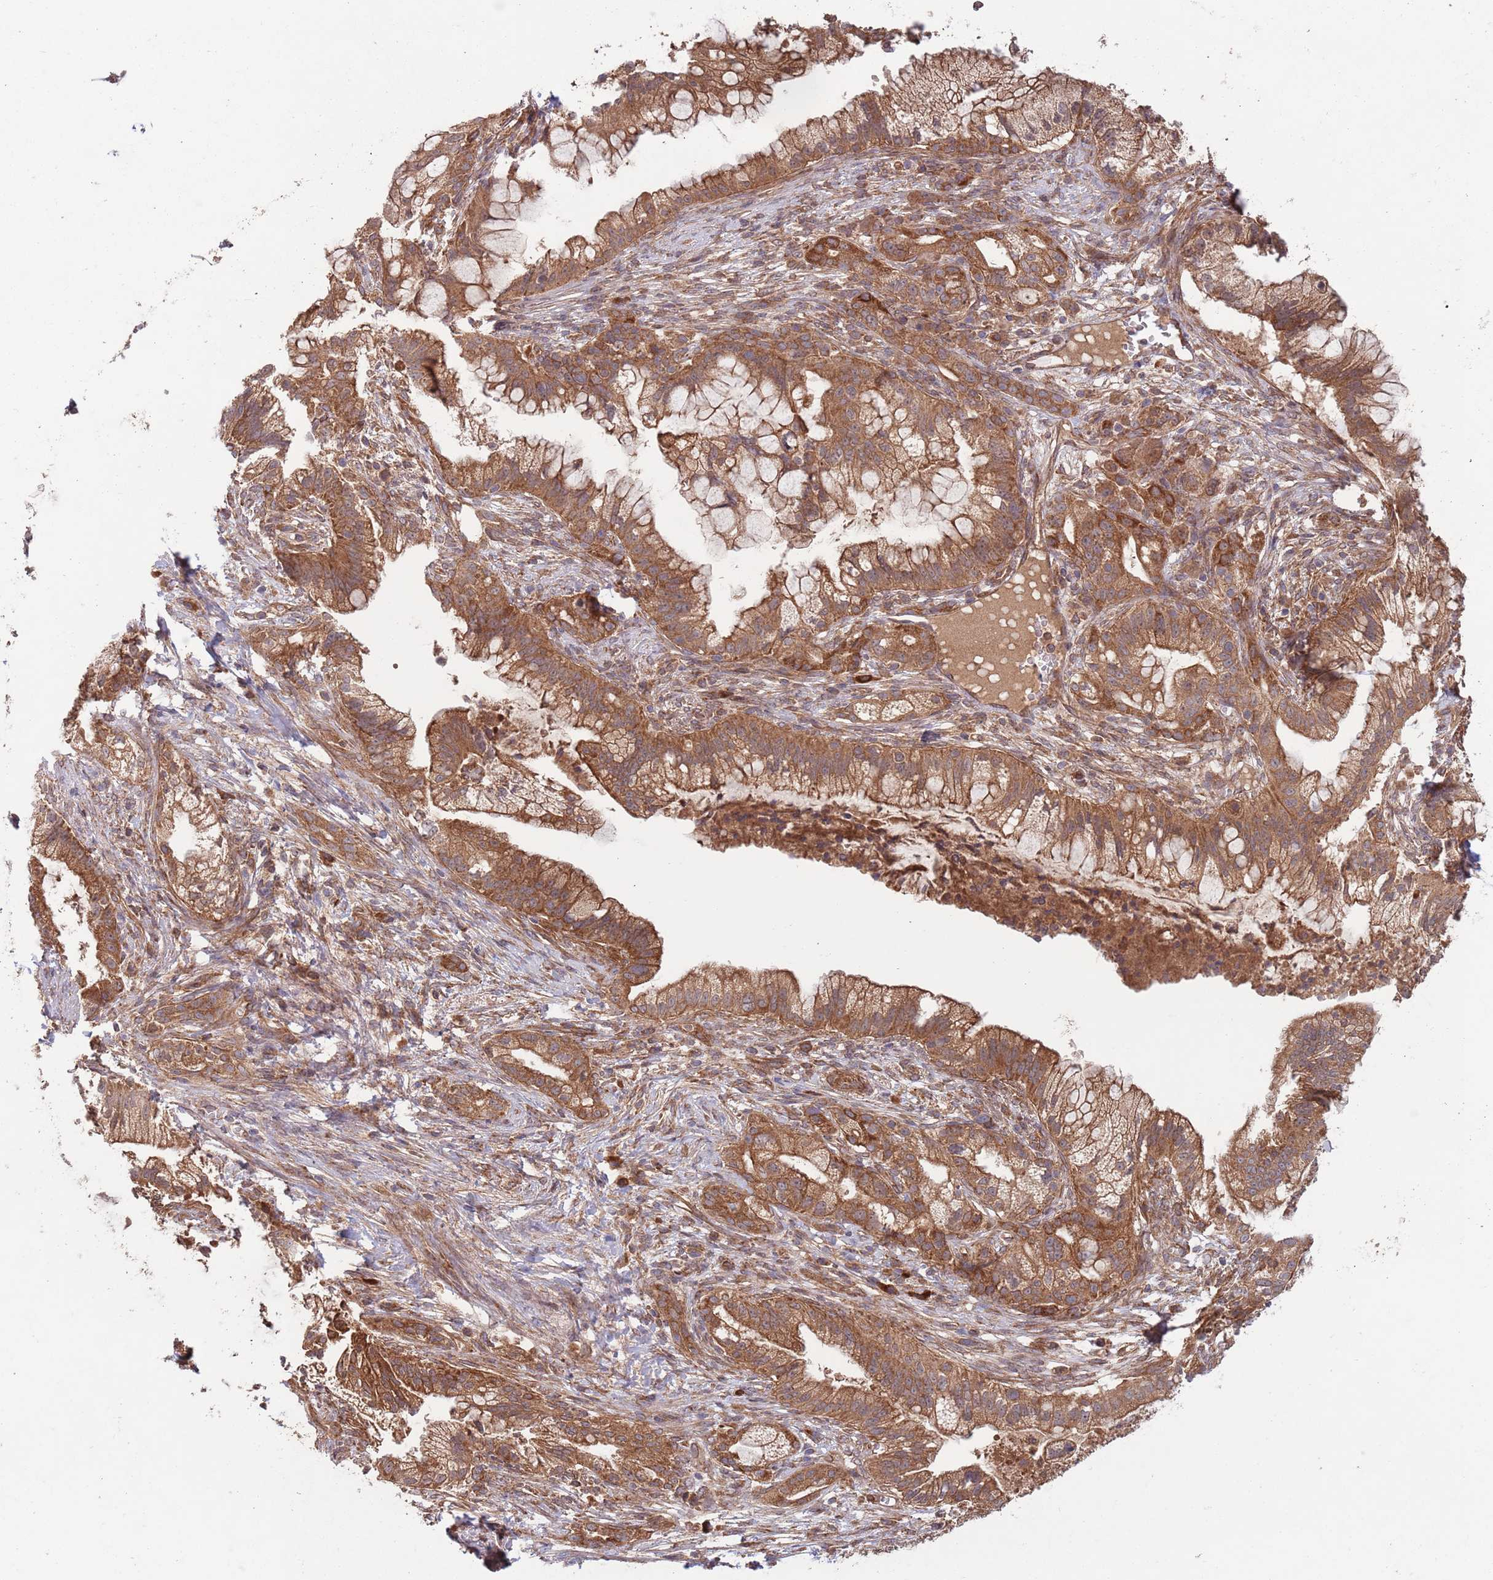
{"staining": {"intensity": "strong", "quantity": ">75%", "location": "cytoplasmic/membranous"}, "tissue": "pancreatic cancer", "cell_type": "Tumor cells", "image_type": "cancer", "snomed": [{"axis": "morphology", "description": "Adenocarcinoma, NOS"}, {"axis": "topography", "description": "Pancreas"}], "caption": "Strong cytoplasmic/membranous protein staining is seen in about >75% of tumor cells in pancreatic cancer. (Brightfield microscopy of DAB IHC at high magnification).", "gene": "MFNG", "patient": {"sex": "male", "age": 44}}